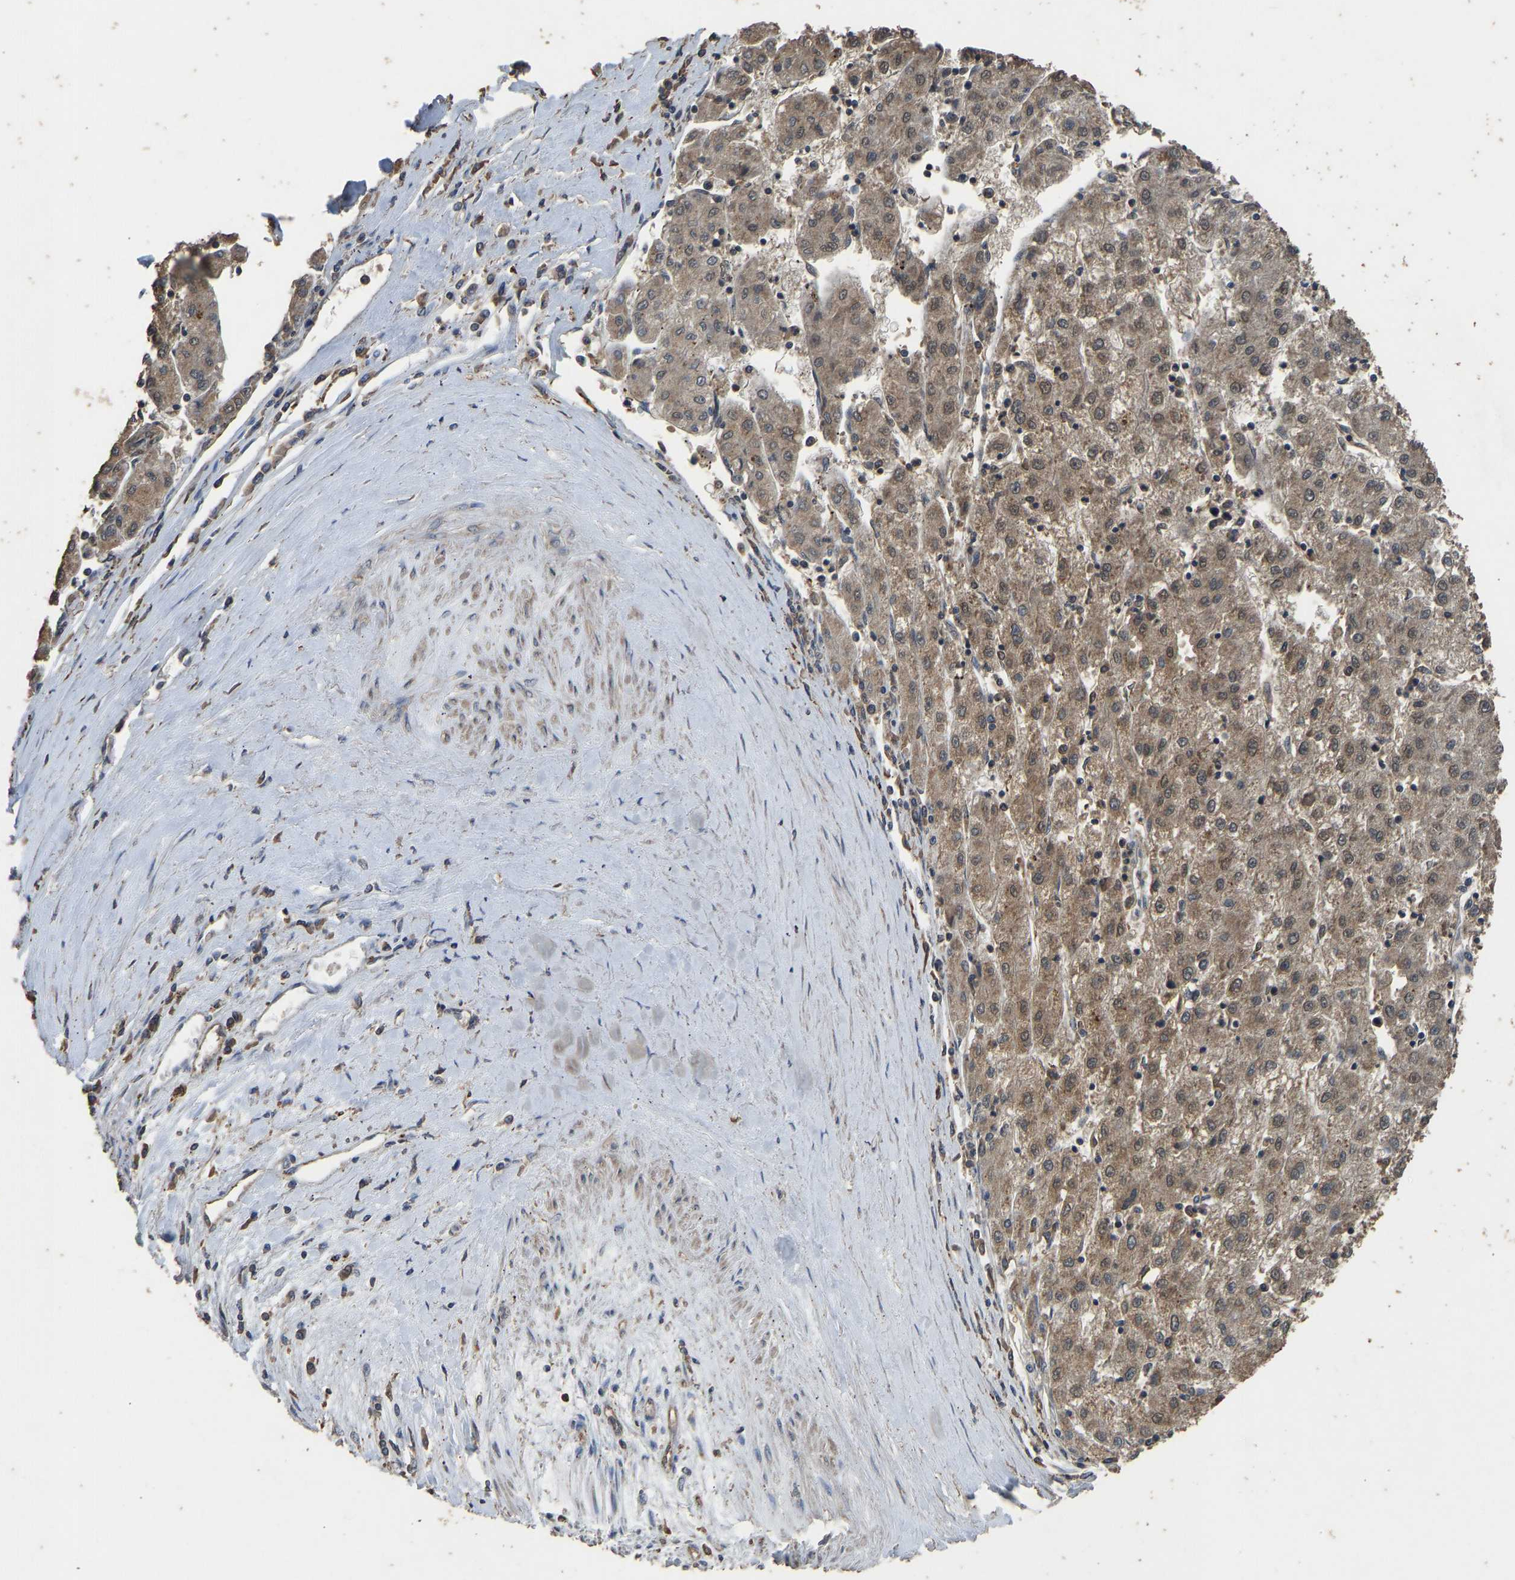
{"staining": {"intensity": "moderate", "quantity": ">75%", "location": "cytoplasmic/membranous"}, "tissue": "liver cancer", "cell_type": "Tumor cells", "image_type": "cancer", "snomed": [{"axis": "morphology", "description": "Carcinoma, Hepatocellular, NOS"}, {"axis": "topography", "description": "Liver"}], "caption": "A medium amount of moderate cytoplasmic/membranous staining is seen in about >75% of tumor cells in liver hepatocellular carcinoma tissue. (Stains: DAB in brown, nuclei in blue, Microscopy: brightfield microscopy at high magnification).", "gene": "CIDEC", "patient": {"sex": "male", "age": 72}}